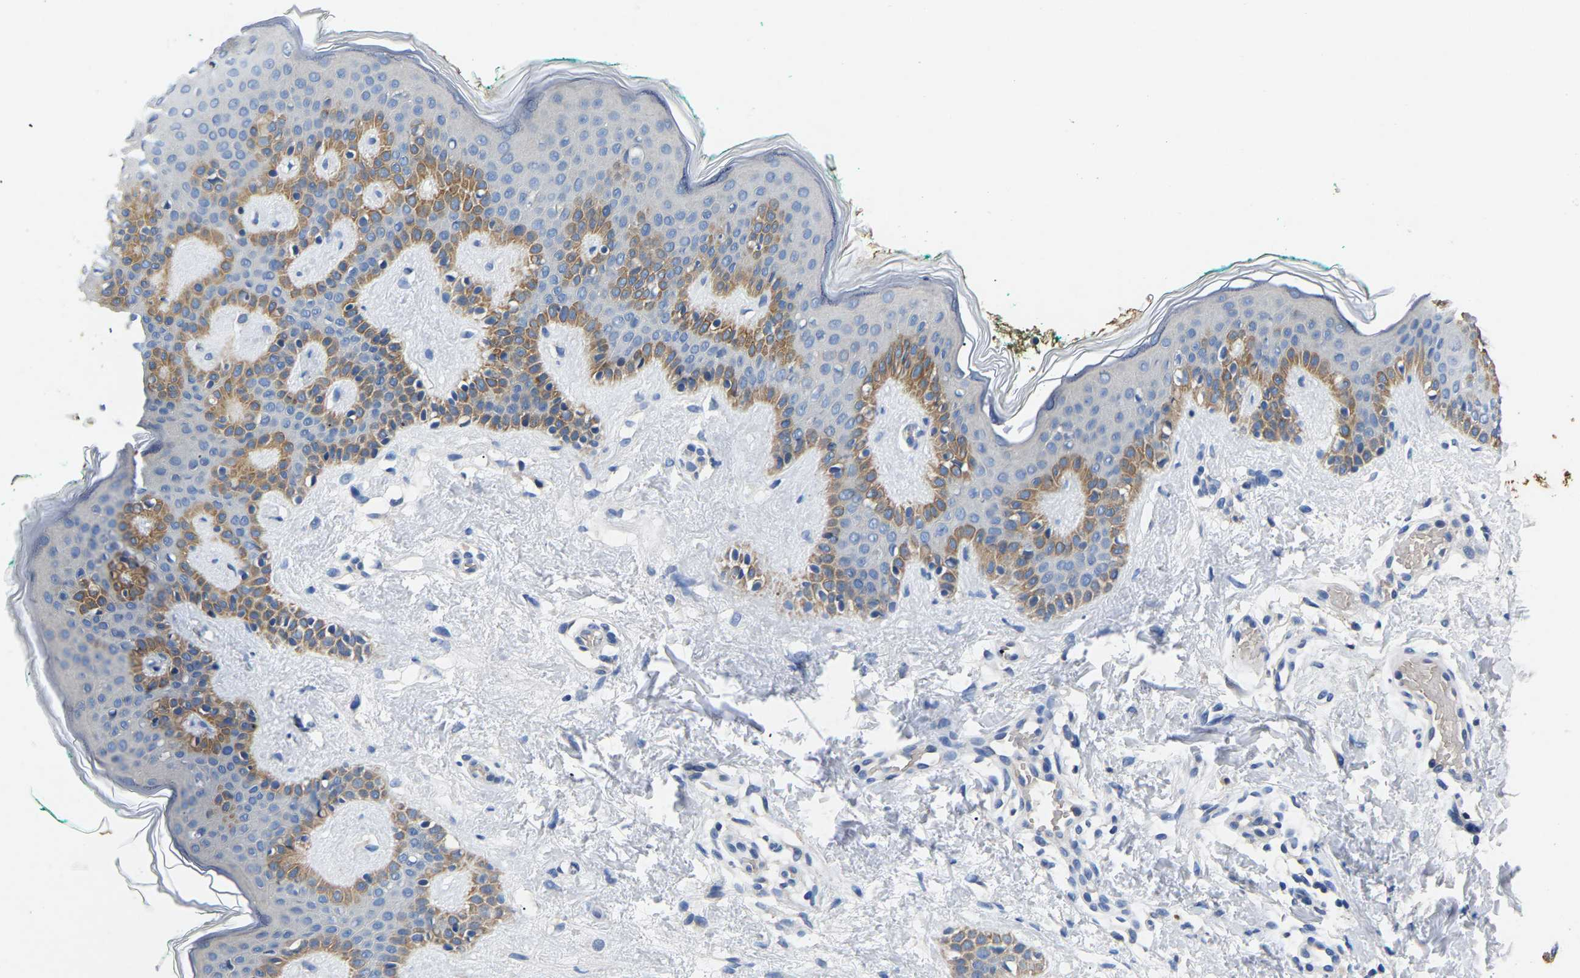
{"staining": {"intensity": "negative", "quantity": "none", "location": "none"}, "tissue": "skin", "cell_type": "Fibroblasts", "image_type": "normal", "snomed": [{"axis": "morphology", "description": "Normal tissue, NOS"}, {"axis": "topography", "description": "Skin"}], "caption": "Fibroblasts show no significant staining in unremarkable skin. Nuclei are stained in blue.", "gene": "TOR1B", "patient": {"sex": "male", "age": 30}}